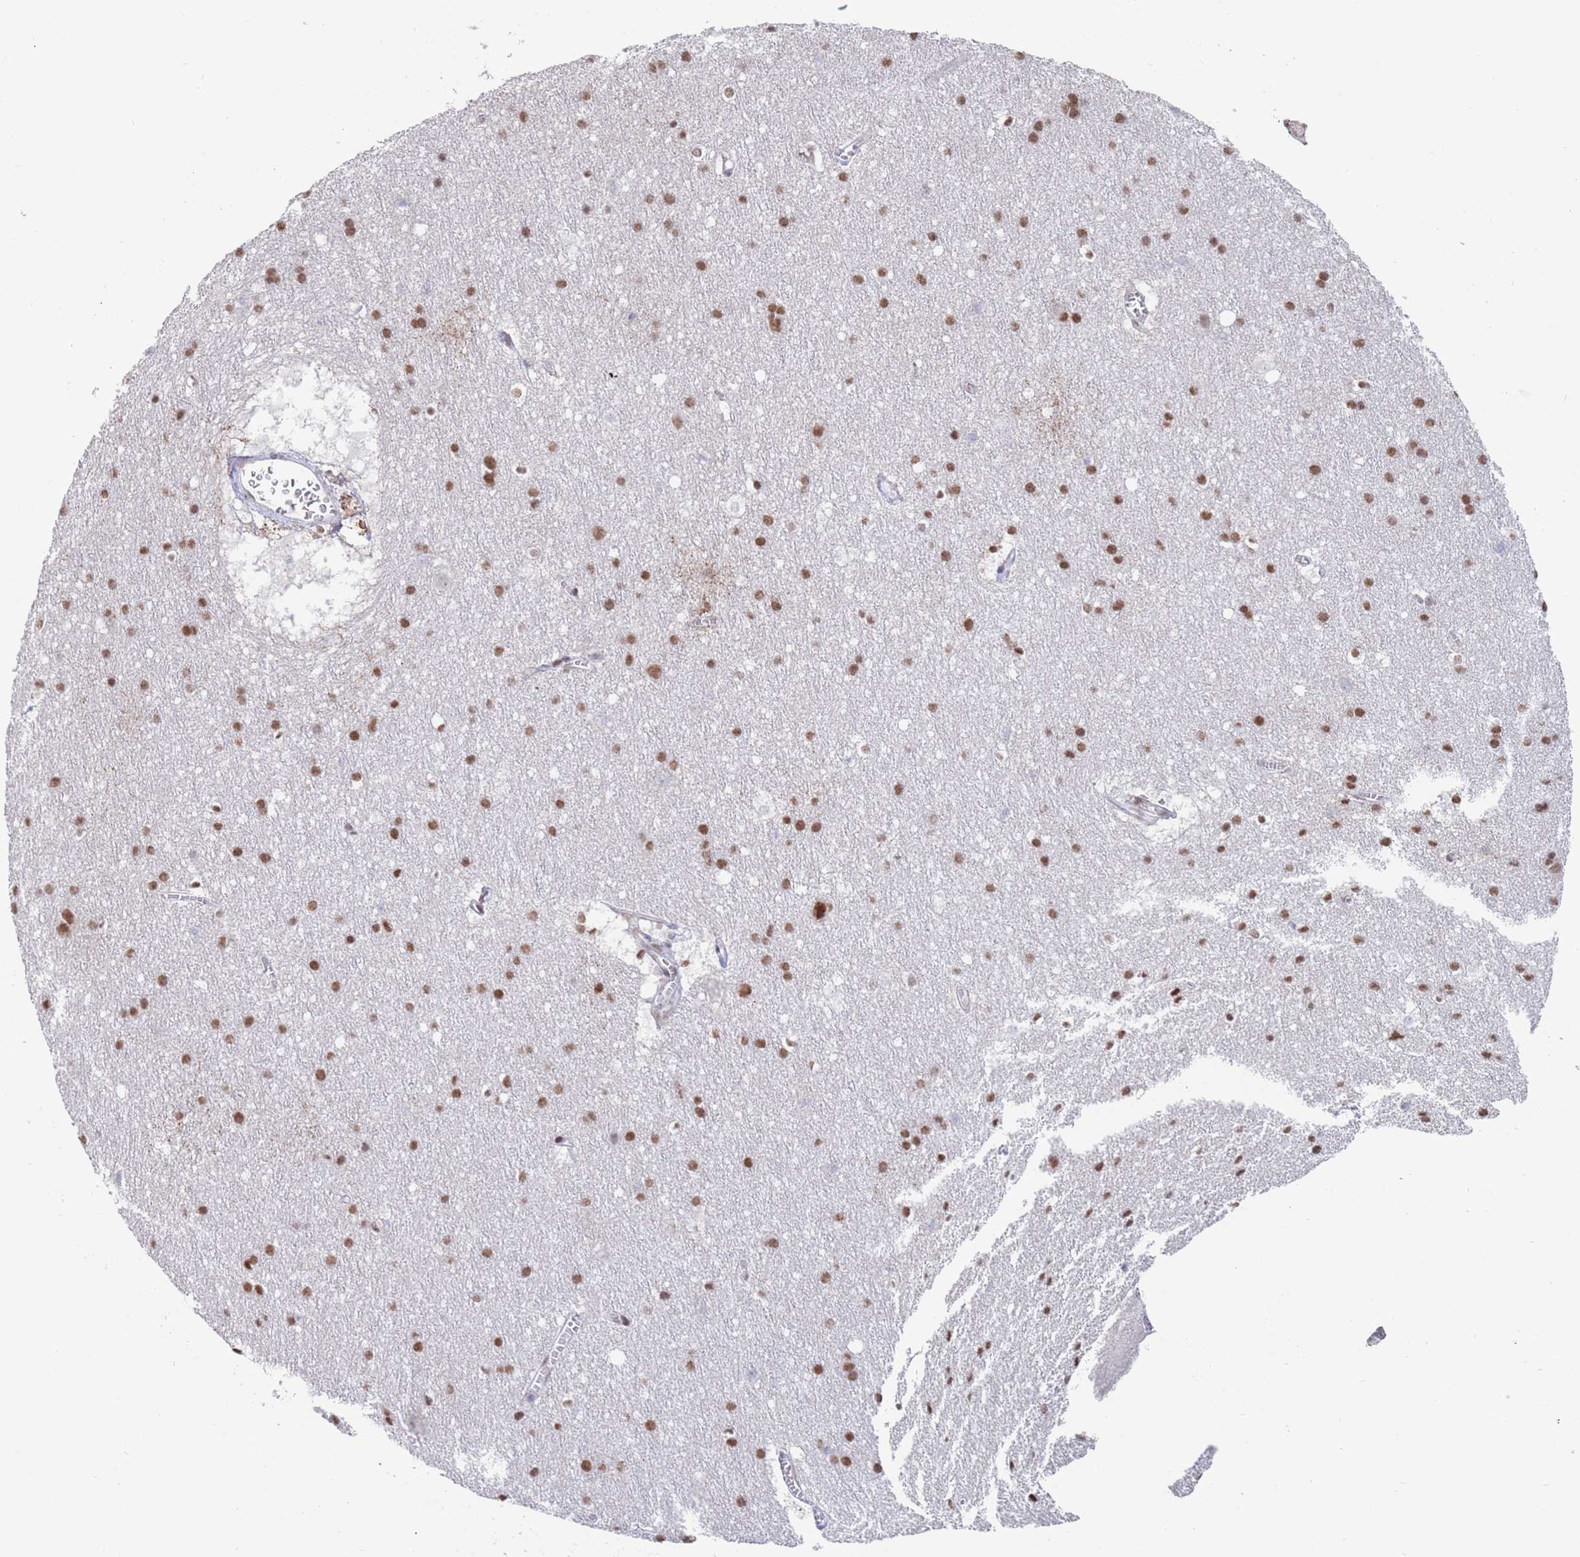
{"staining": {"intensity": "negative", "quantity": "none", "location": "none"}, "tissue": "cerebral cortex", "cell_type": "Endothelial cells", "image_type": "normal", "snomed": [{"axis": "morphology", "description": "Normal tissue, NOS"}, {"axis": "topography", "description": "Cerebral cortex"}], "caption": "Immunohistochemistry of benign human cerebral cortex reveals no expression in endothelial cells. Brightfield microscopy of immunohistochemistry (IHC) stained with DAB (3,3'-diaminobenzidine) (brown) and hematoxylin (blue), captured at high magnification.", "gene": "ZNF382", "patient": {"sex": "male", "age": 54}}